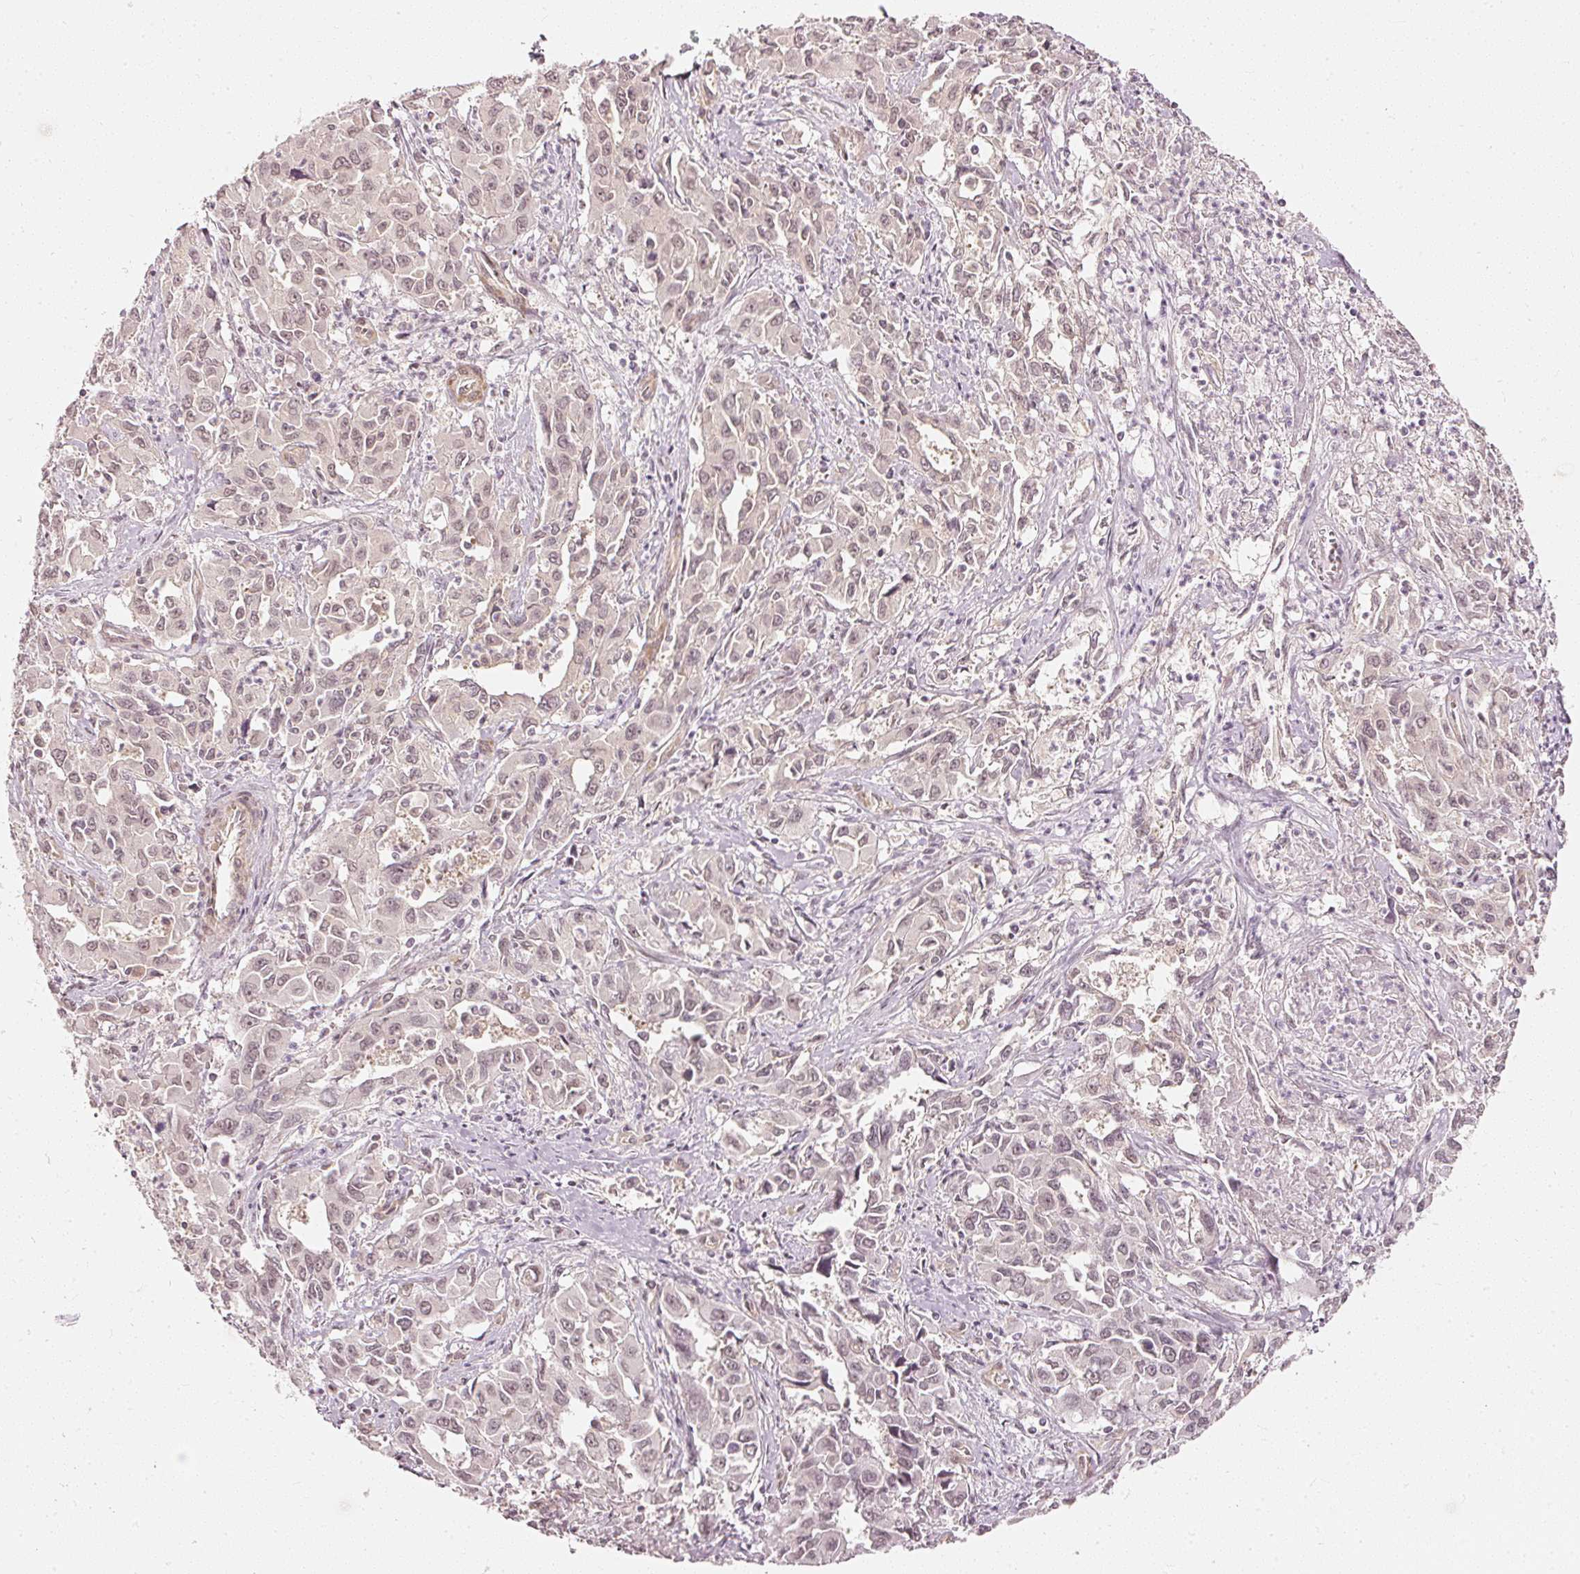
{"staining": {"intensity": "negative", "quantity": "none", "location": "none"}, "tissue": "liver cancer", "cell_type": "Tumor cells", "image_type": "cancer", "snomed": [{"axis": "morphology", "description": "Carcinoma, Hepatocellular, NOS"}, {"axis": "topography", "description": "Liver"}], "caption": "Tumor cells show no significant protein expression in liver cancer.", "gene": "DRD2", "patient": {"sex": "male", "age": 63}}